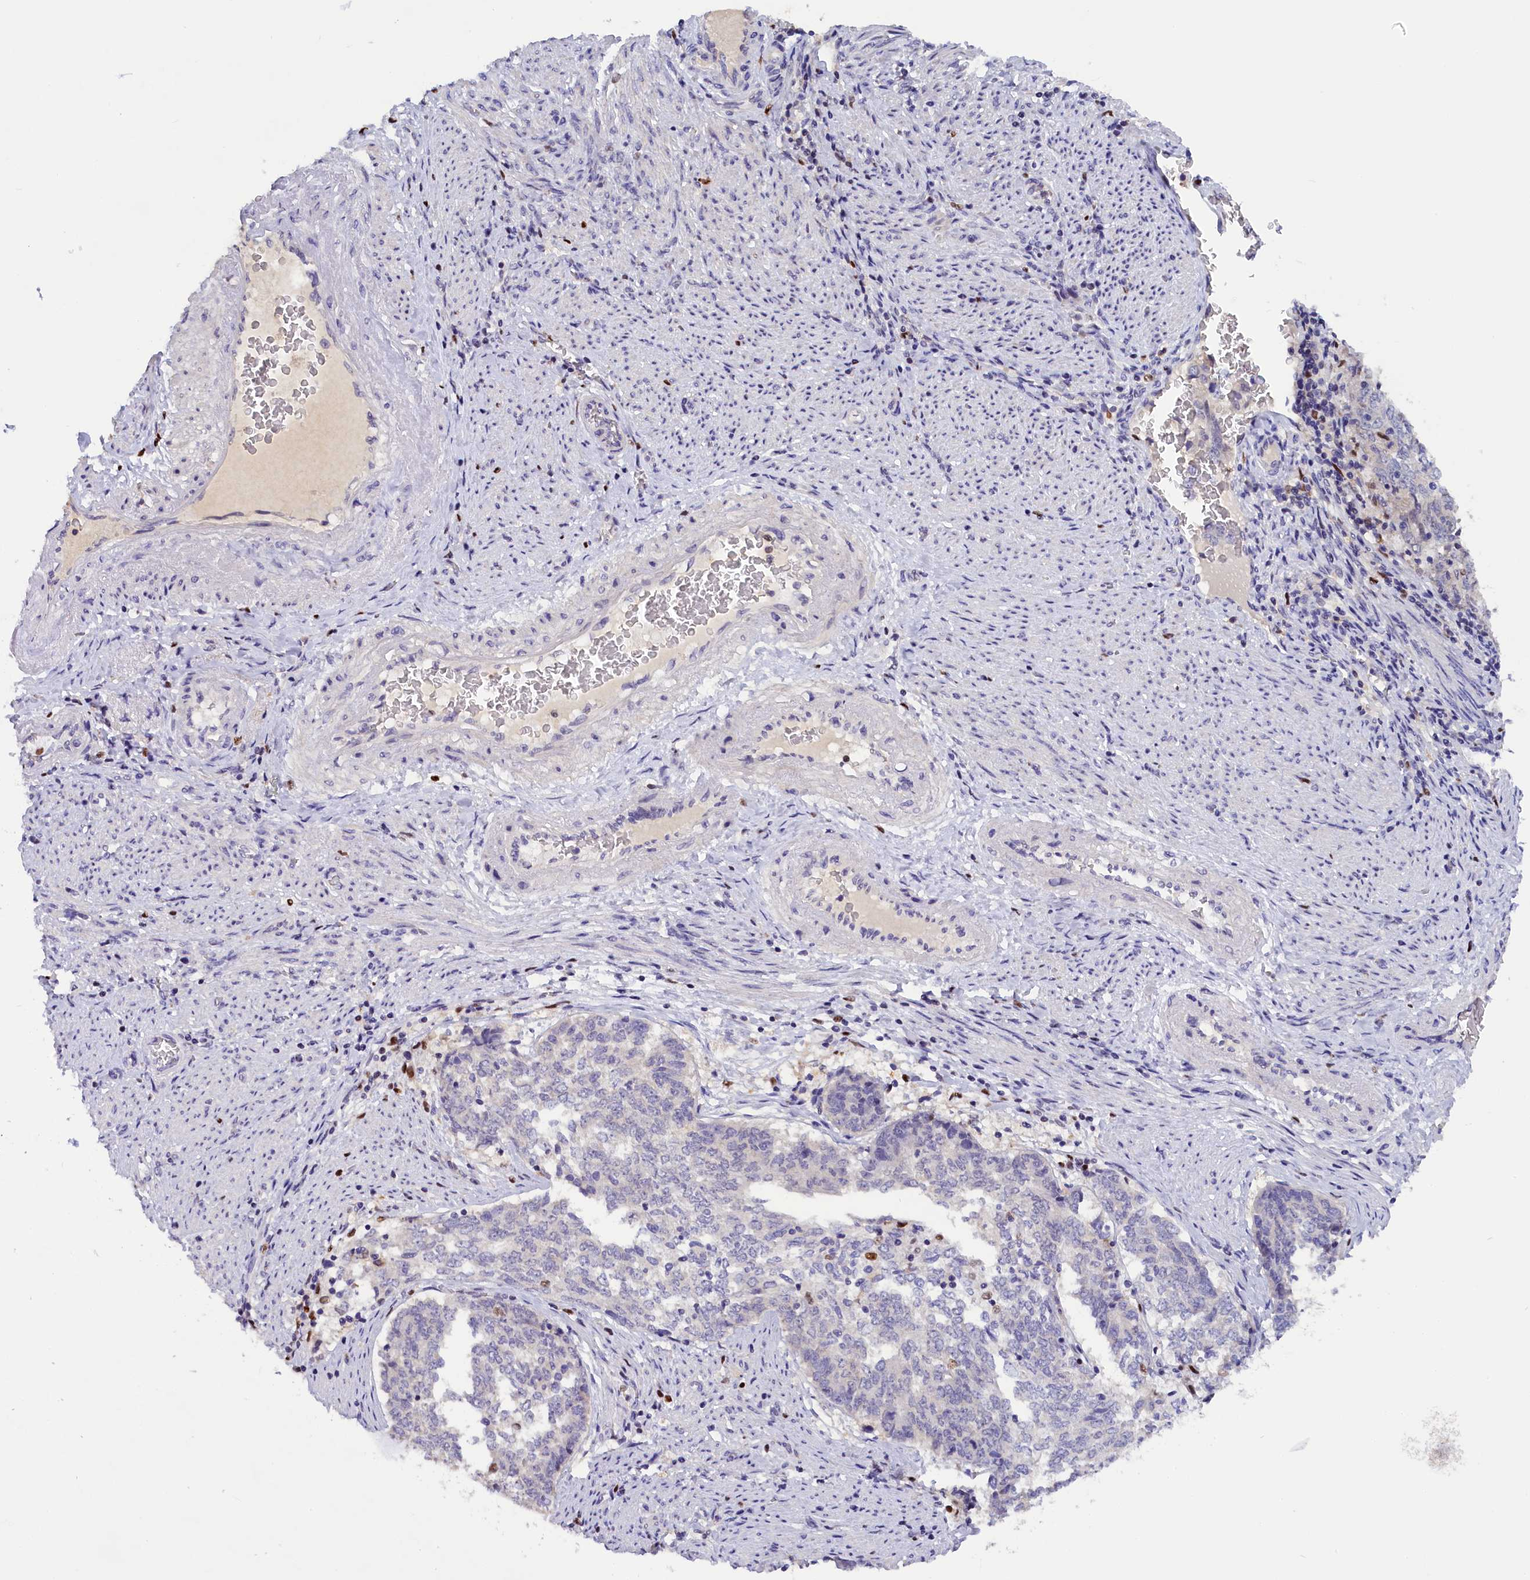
{"staining": {"intensity": "negative", "quantity": "none", "location": "none"}, "tissue": "endometrial cancer", "cell_type": "Tumor cells", "image_type": "cancer", "snomed": [{"axis": "morphology", "description": "Adenocarcinoma, NOS"}, {"axis": "topography", "description": "Endometrium"}], "caption": "Adenocarcinoma (endometrial) was stained to show a protein in brown. There is no significant staining in tumor cells.", "gene": "BTBD9", "patient": {"sex": "female", "age": 80}}